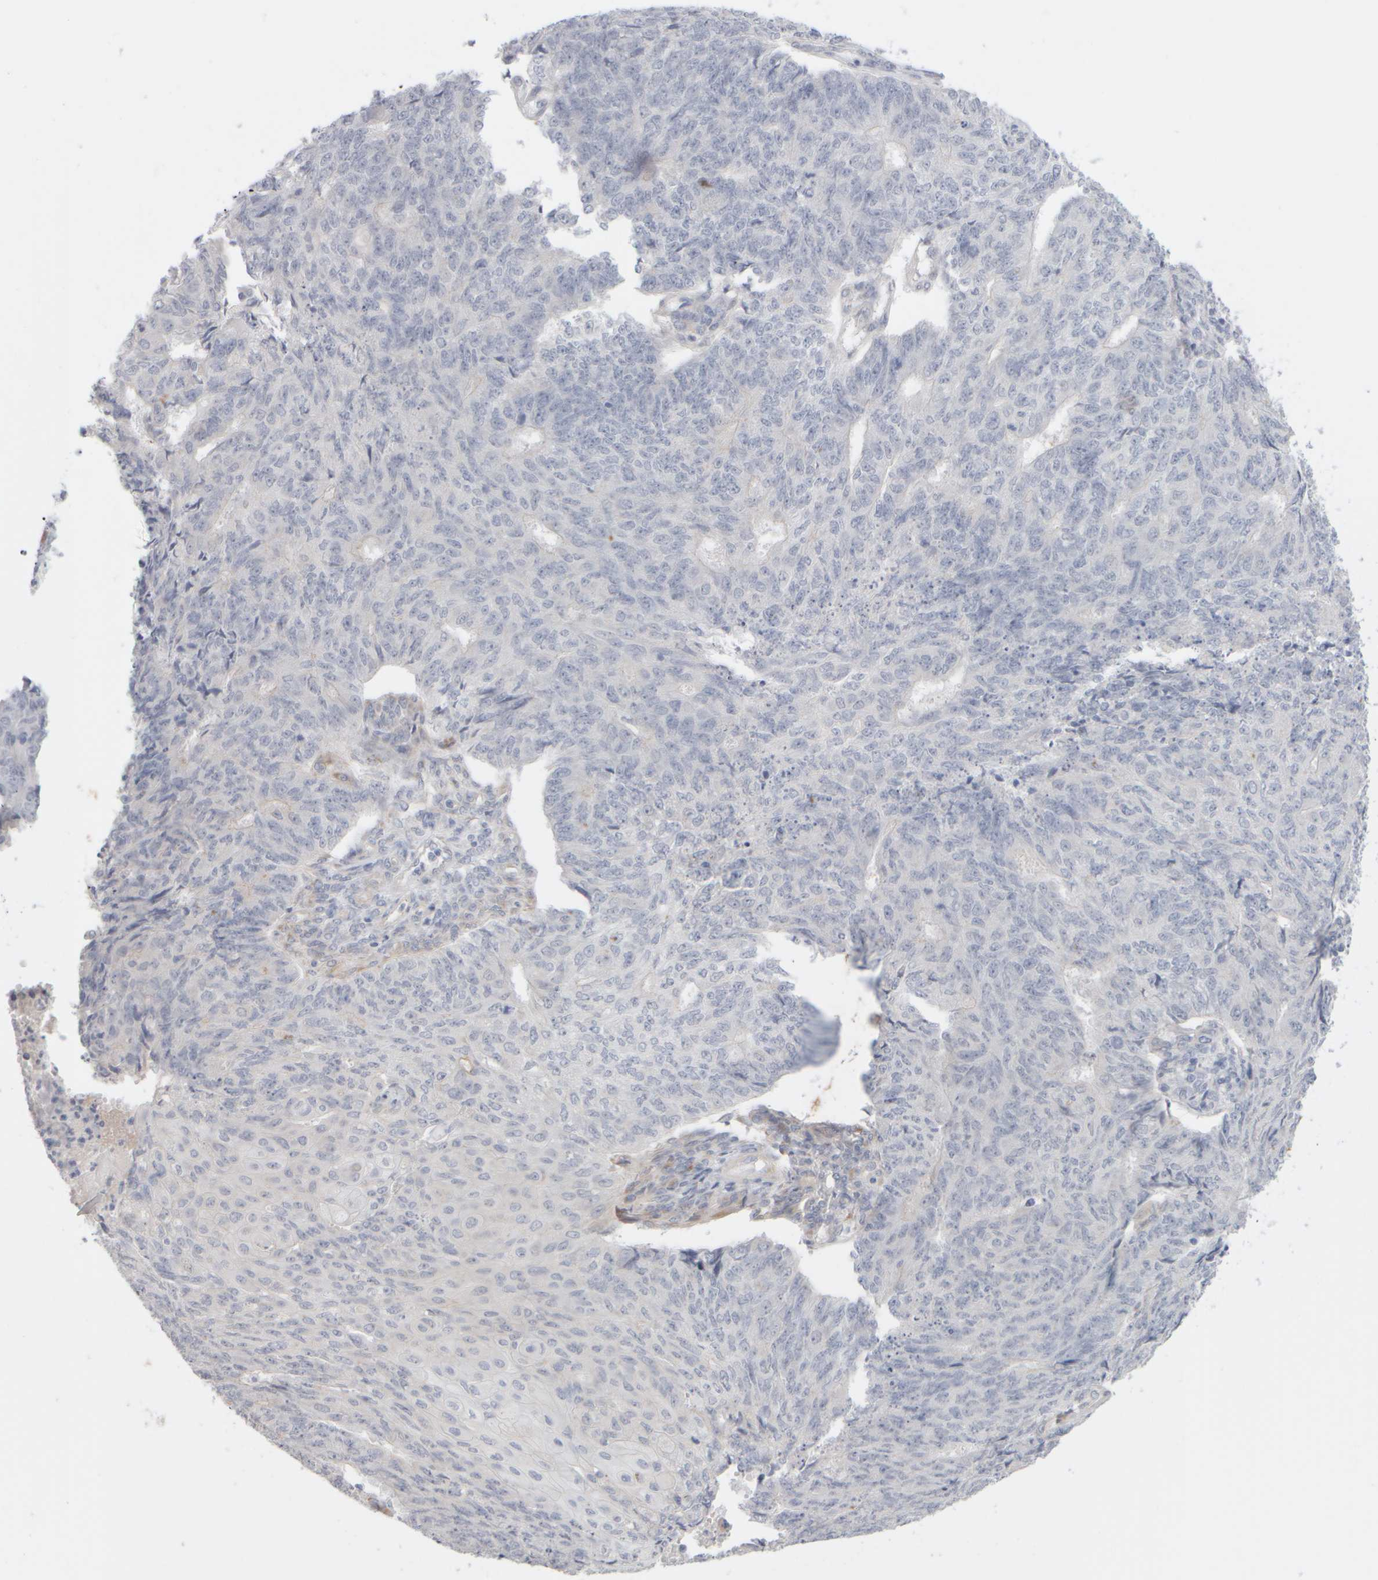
{"staining": {"intensity": "negative", "quantity": "none", "location": "none"}, "tissue": "endometrial cancer", "cell_type": "Tumor cells", "image_type": "cancer", "snomed": [{"axis": "morphology", "description": "Adenocarcinoma, NOS"}, {"axis": "topography", "description": "Endometrium"}], "caption": "Tumor cells are negative for protein expression in human adenocarcinoma (endometrial). Nuclei are stained in blue.", "gene": "GOPC", "patient": {"sex": "female", "age": 32}}